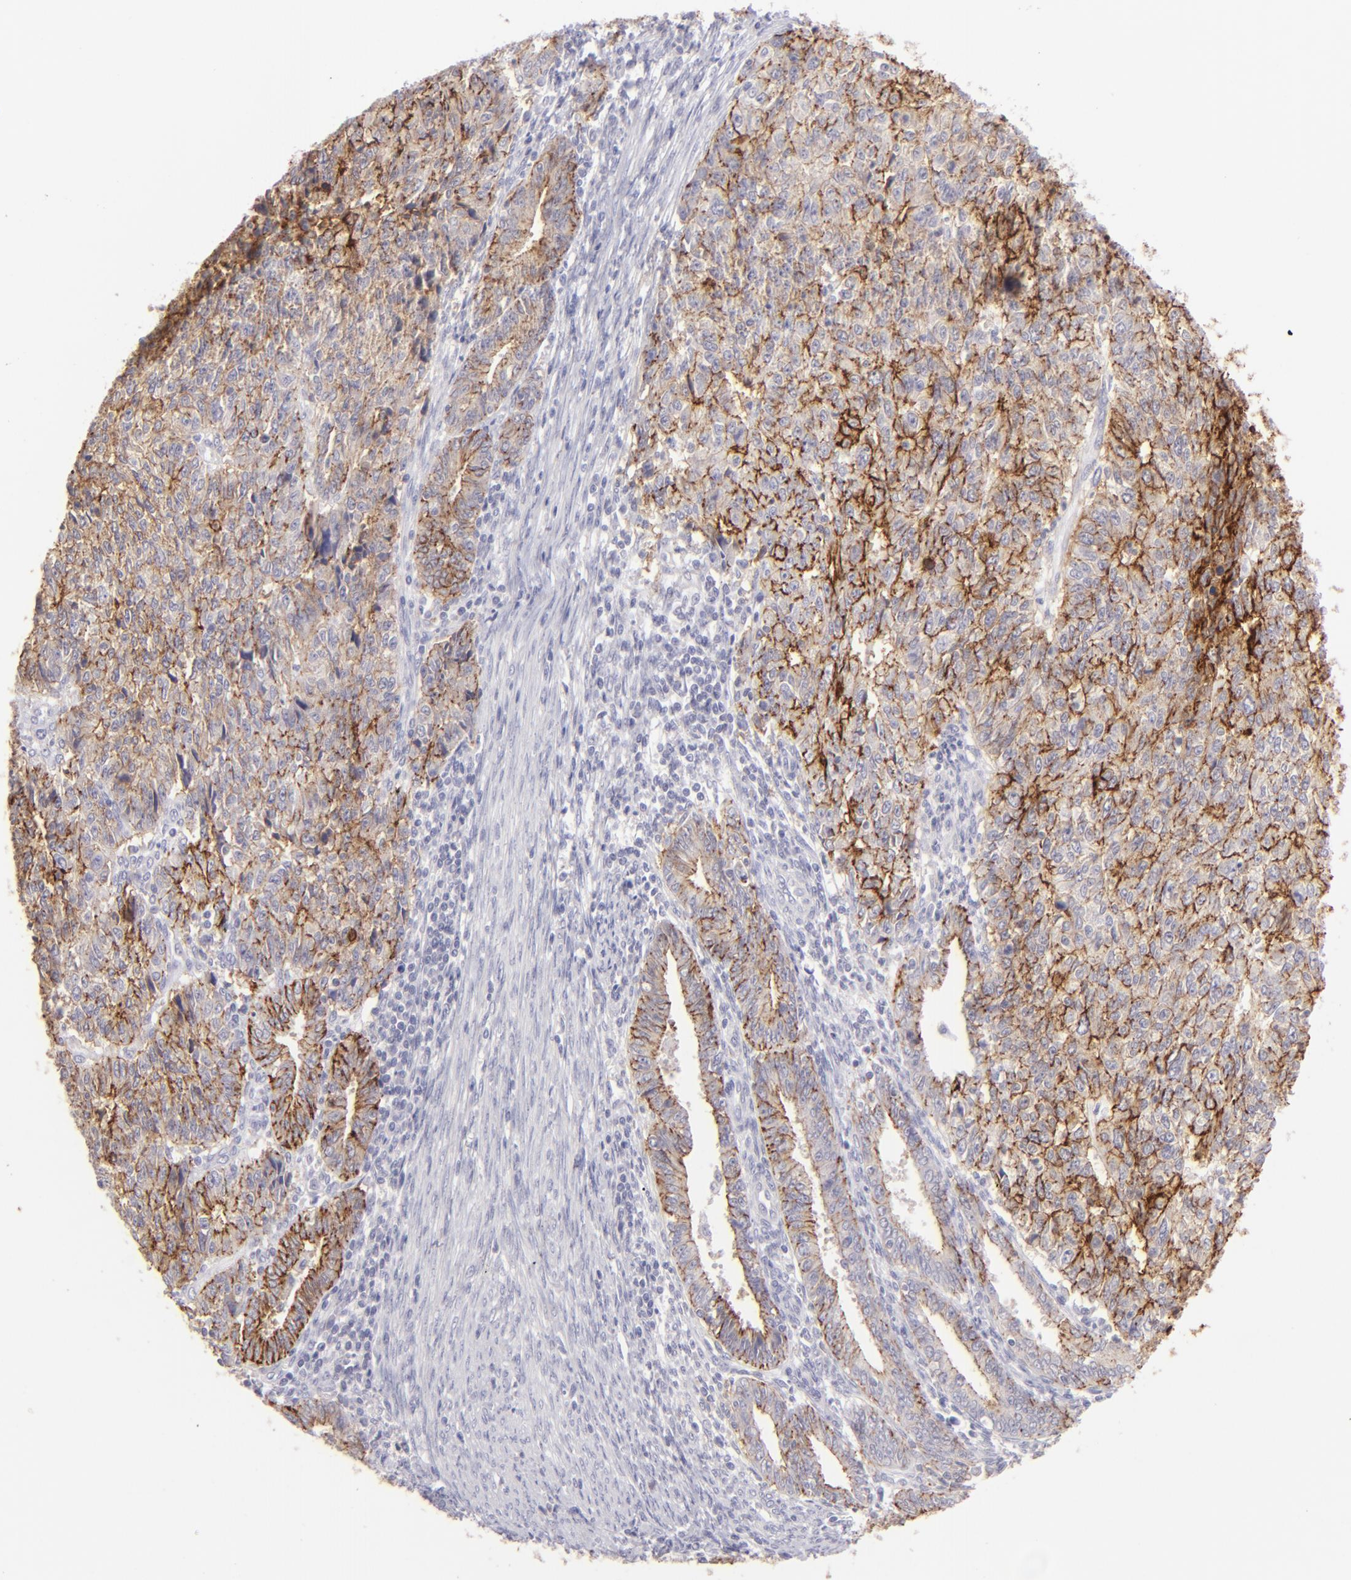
{"staining": {"intensity": "moderate", "quantity": ">75%", "location": "cytoplasmic/membranous"}, "tissue": "endometrial cancer", "cell_type": "Tumor cells", "image_type": "cancer", "snomed": [{"axis": "morphology", "description": "Adenocarcinoma, NOS"}, {"axis": "topography", "description": "Endometrium"}], "caption": "Protein positivity by immunohistochemistry (IHC) demonstrates moderate cytoplasmic/membranous positivity in approximately >75% of tumor cells in endometrial cancer (adenocarcinoma).", "gene": "CLDN4", "patient": {"sex": "female", "age": 42}}